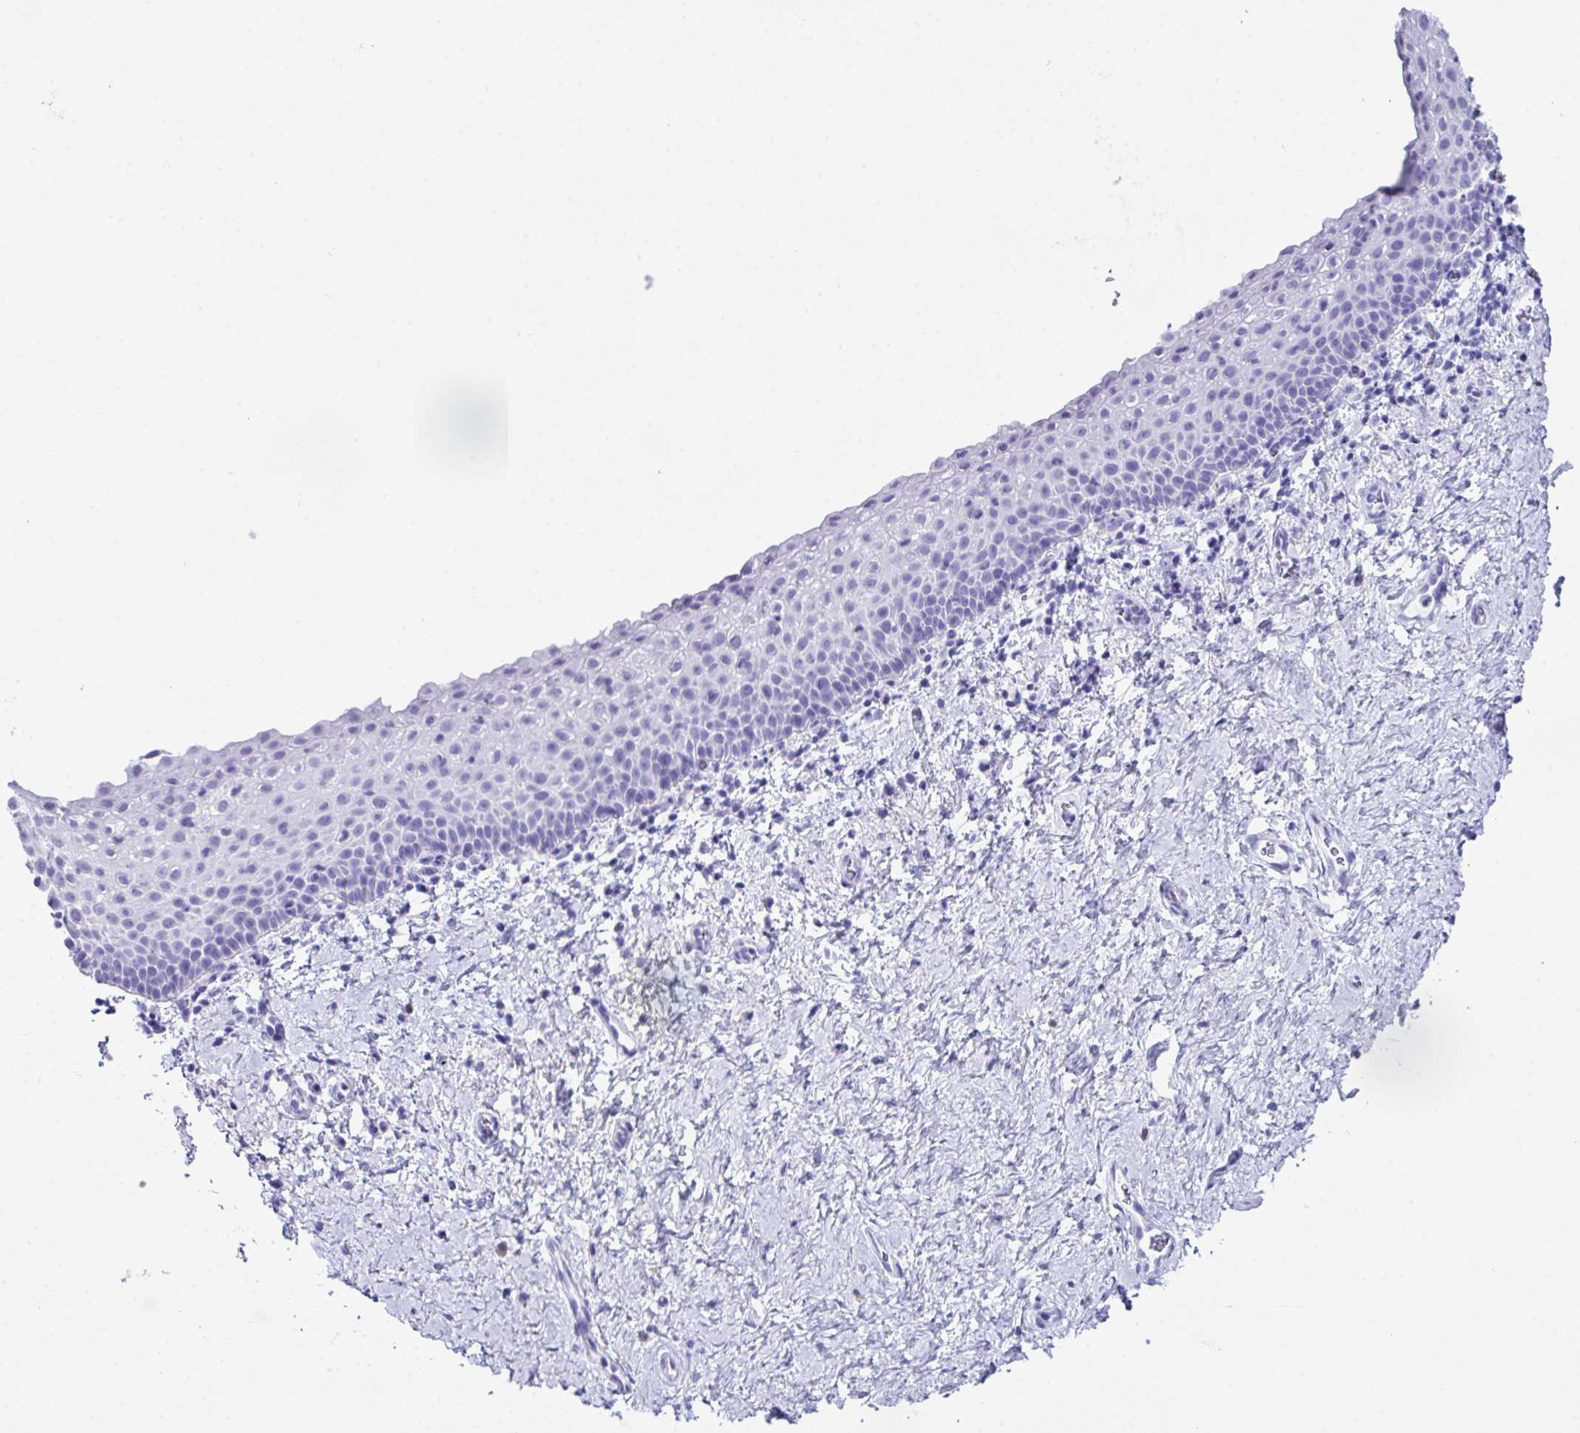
{"staining": {"intensity": "negative", "quantity": "none", "location": "none"}, "tissue": "vagina", "cell_type": "Squamous epithelial cells", "image_type": "normal", "snomed": [{"axis": "morphology", "description": "Normal tissue, NOS"}, {"axis": "topography", "description": "Vagina"}], "caption": "An image of vagina stained for a protein shows no brown staining in squamous epithelial cells. The staining was performed using DAB (3,3'-diaminobenzidine) to visualize the protein expression in brown, while the nuclei were stained in blue with hematoxylin (Magnification: 20x).", "gene": "LGALS4", "patient": {"sex": "female", "age": 61}}